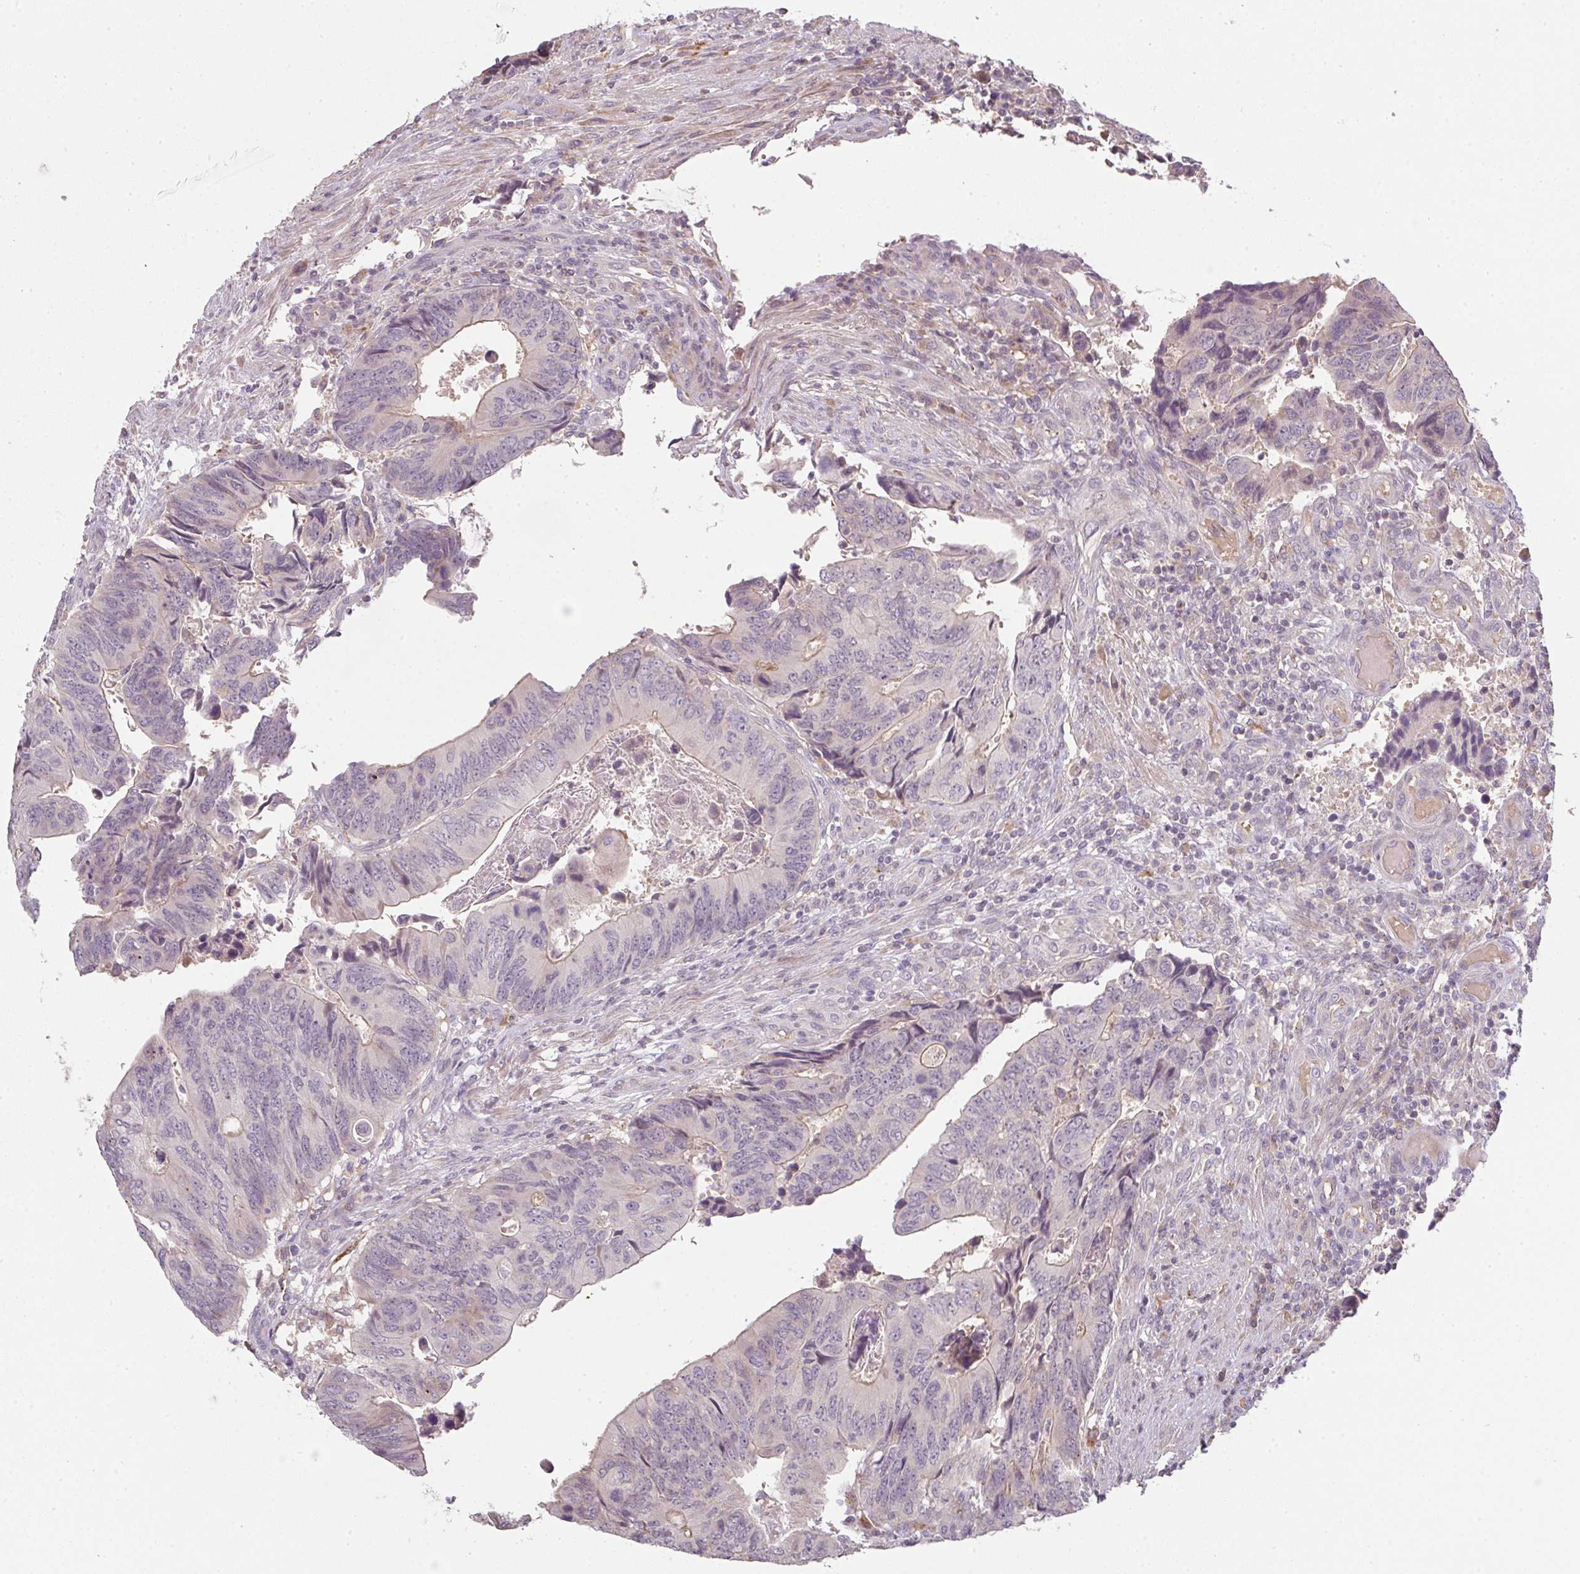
{"staining": {"intensity": "negative", "quantity": "none", "location": "none"}, "tissue": "colorectal cancer", "cell_type": "Tumor cells", "image_type": "cancer", "snomed": [{"axis": "morphology", "description": "Adenocarcinoma, NOS"}, {"axis": "topography", "description": "Colon"}], "caption": "Tumor cells are negative for protein expression in human adenocarcinoma (colorectal).", "gene": "TMEM237", "patient": {"sex": "male", "age": 87}}